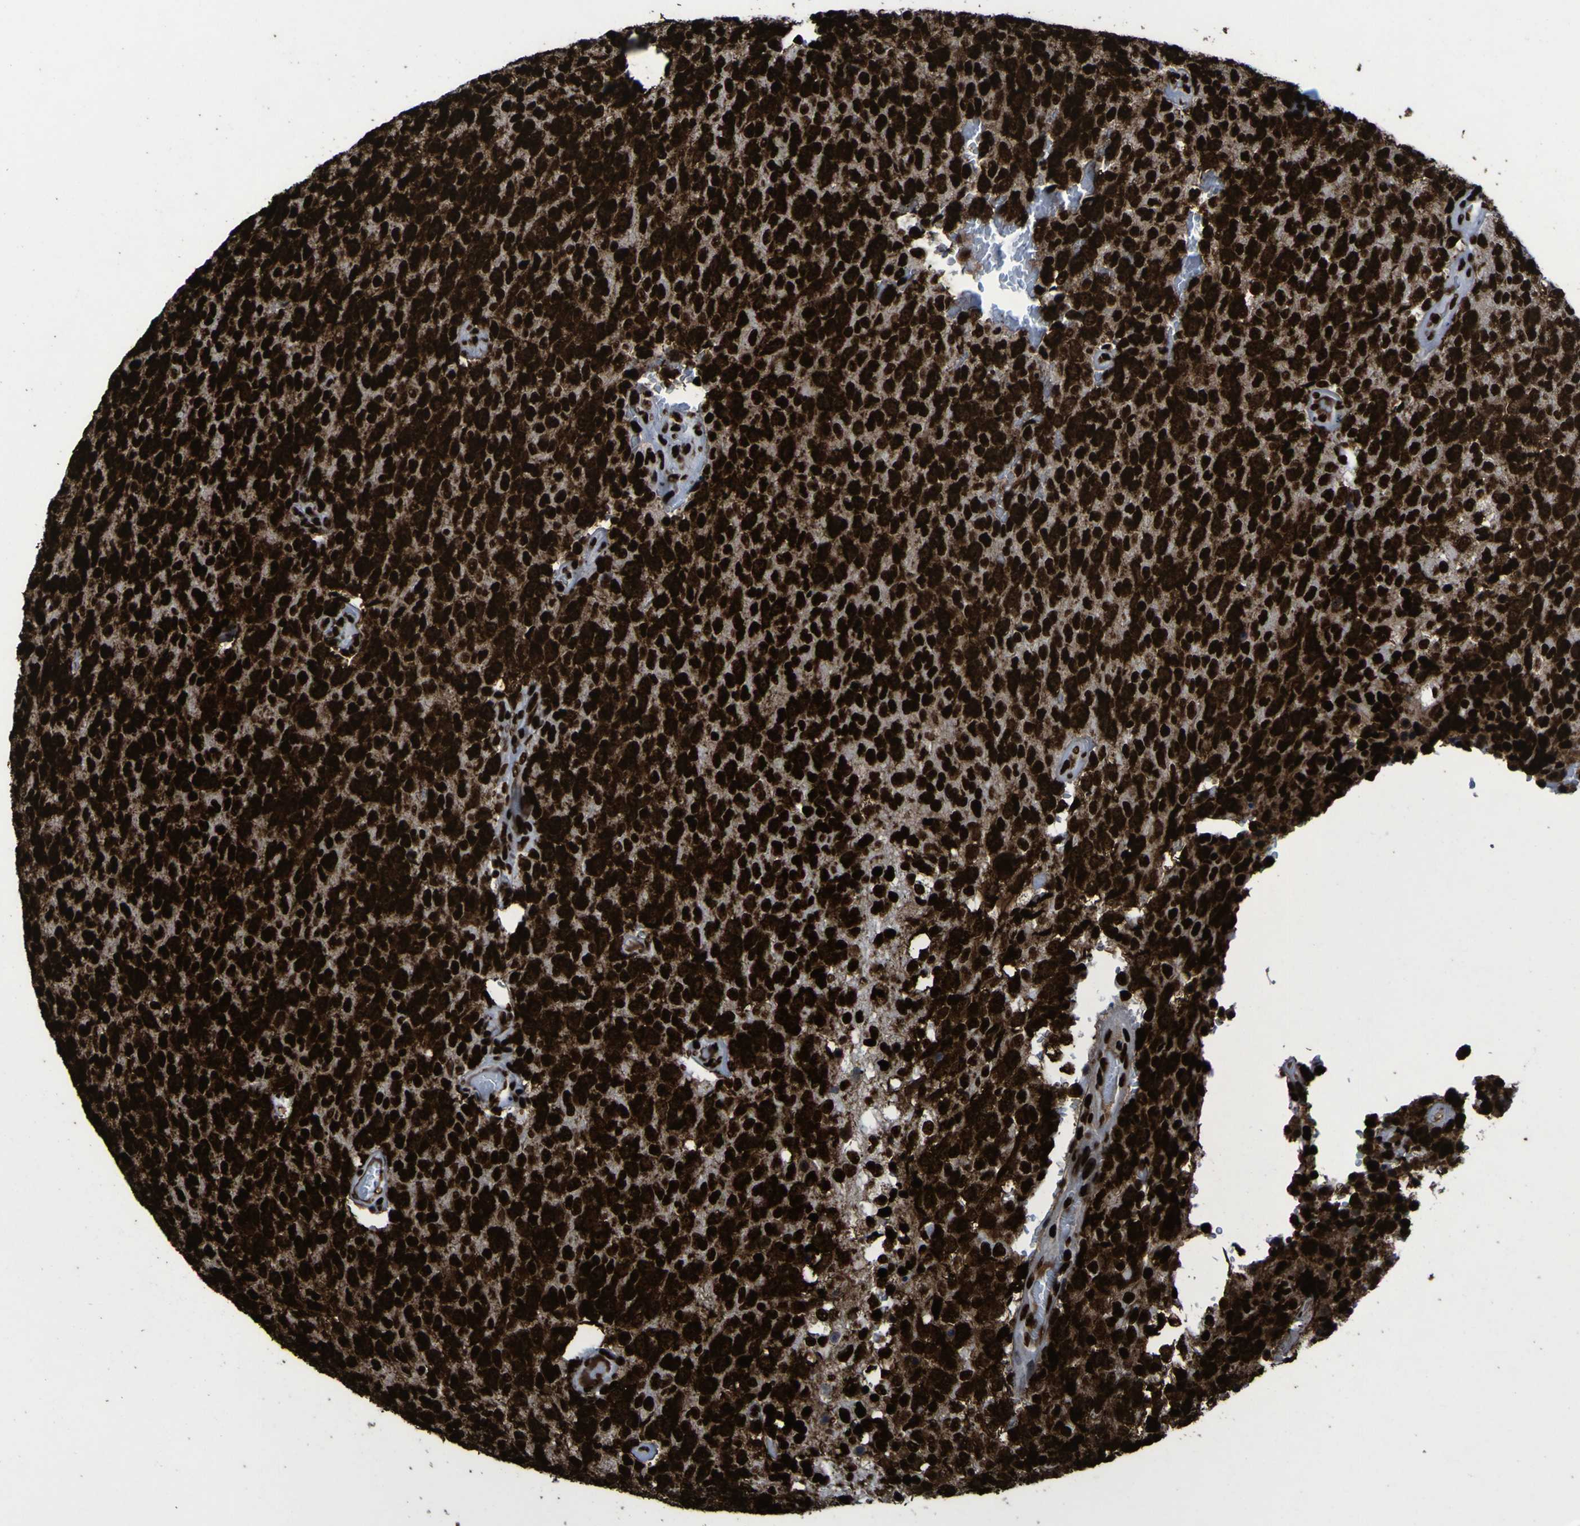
{"staining": {"intensity": "strong", "quantity": ">75%", "location": "nuclear"}, "tissue": "glioma", "cell_type": "Tumor cells", "image_type": "cancer", "snomed": [{"axis": "morphology", "description": "Glioma, malignant, High grade"}, {"axis": "topography", "description": "pancreas cauda"}], "caption": "IHC of glioma exhibits high levels of strong nuclear positivity in approximately >75% of tumor cells. The protein of interest is shown in brown color, while the nuclei are stained blue.", "gene": "NPM1", "patient": {"sex": "male", "age": 60}}